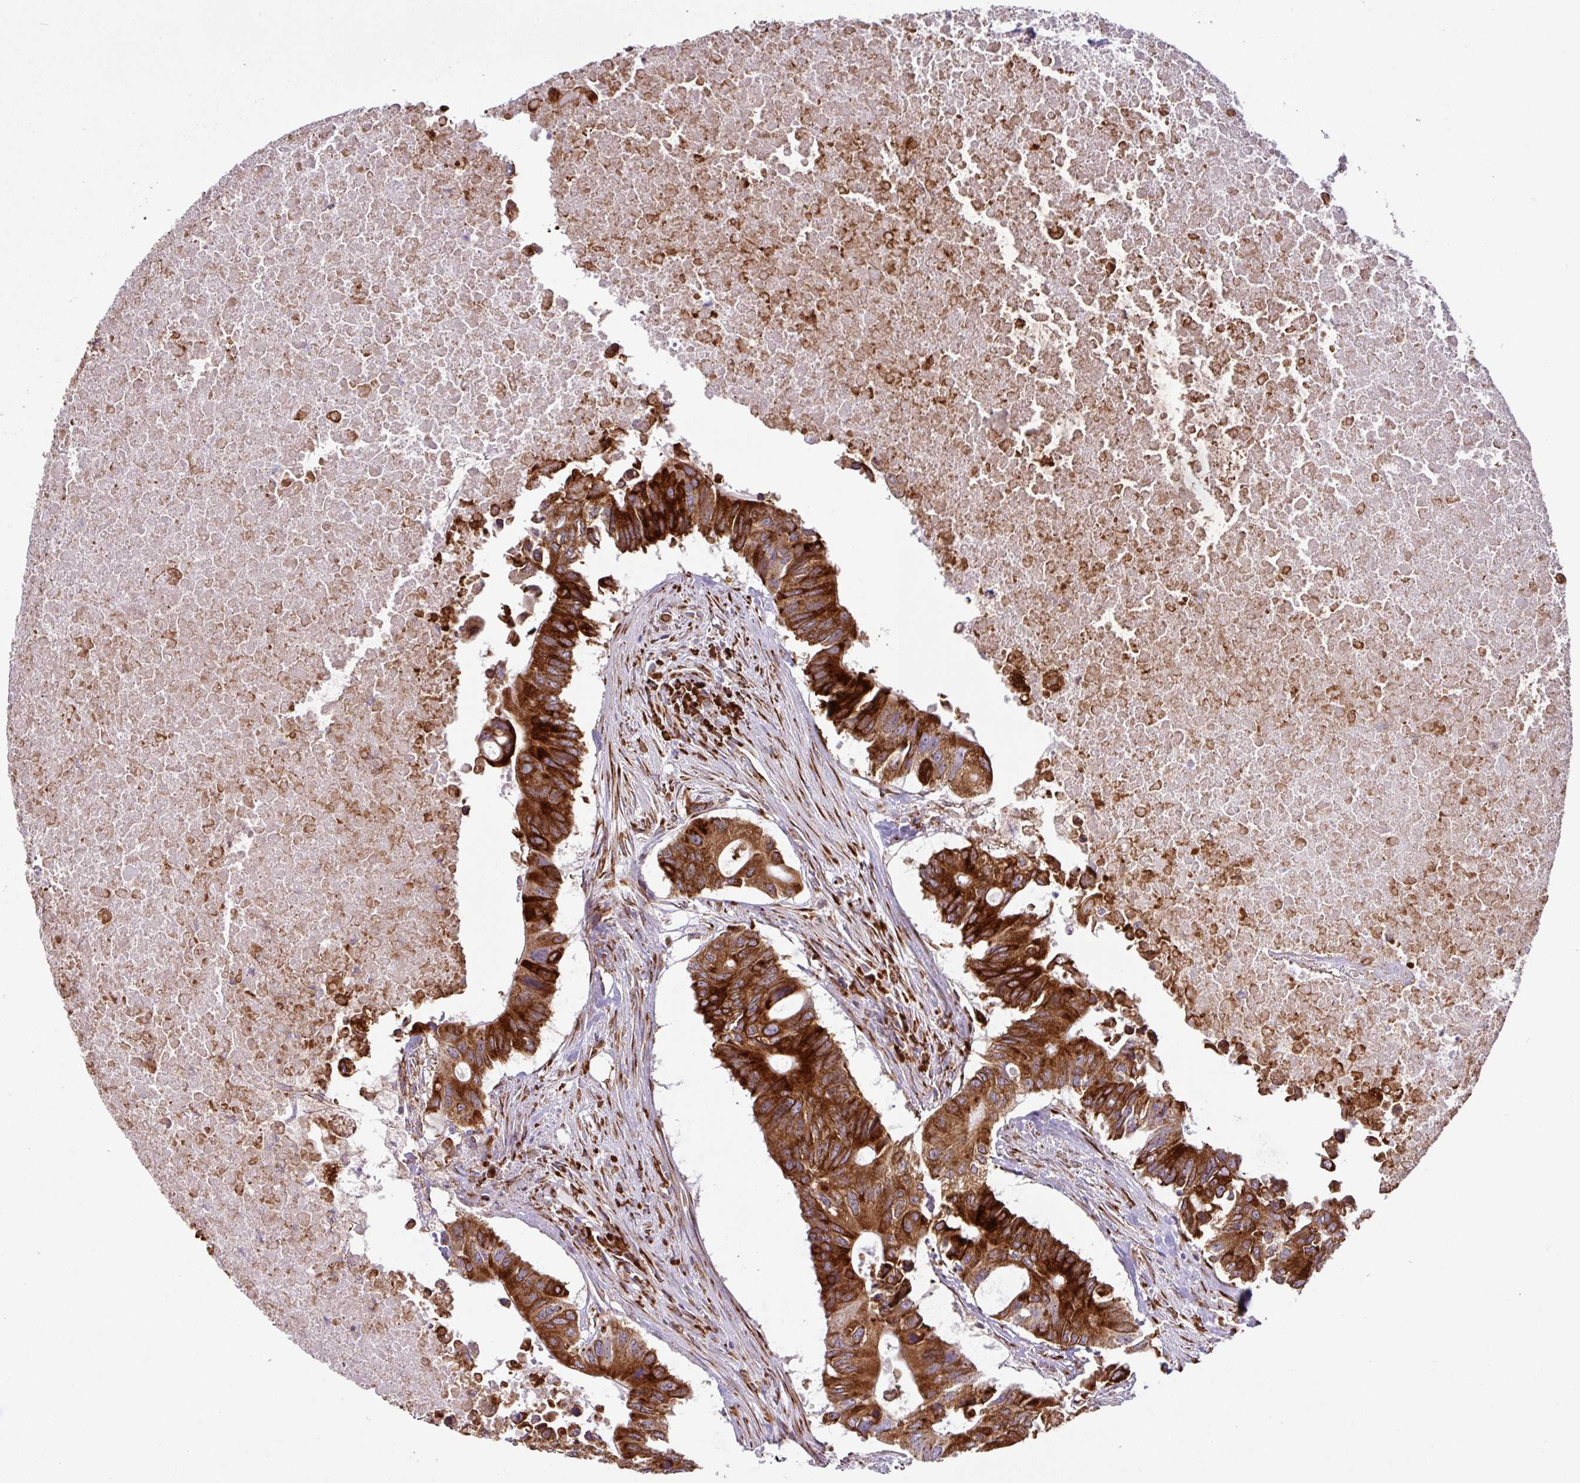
{"staining": {"intensity": "strong", "quantity": ">75%", "location": "cytoplasmic/membranous"}, "tissue": "colorectal cancer", "cell_type": "Tumor cells", "image_type": "cancer", "snomed": [{"axis": "morphology", "description": "Adenocarcinoma, NOS"}, {"axis": "topography", "description": "Colon"}], "caption": "Protein staining by immunohistochemistry demonstrates strong cytoplasmic/membranous staining in about >75% of tumor cells in colorectal adenocarcinoma.", "gene": "SLC39A7", "patient": {"sex": "male", "age": 71}}